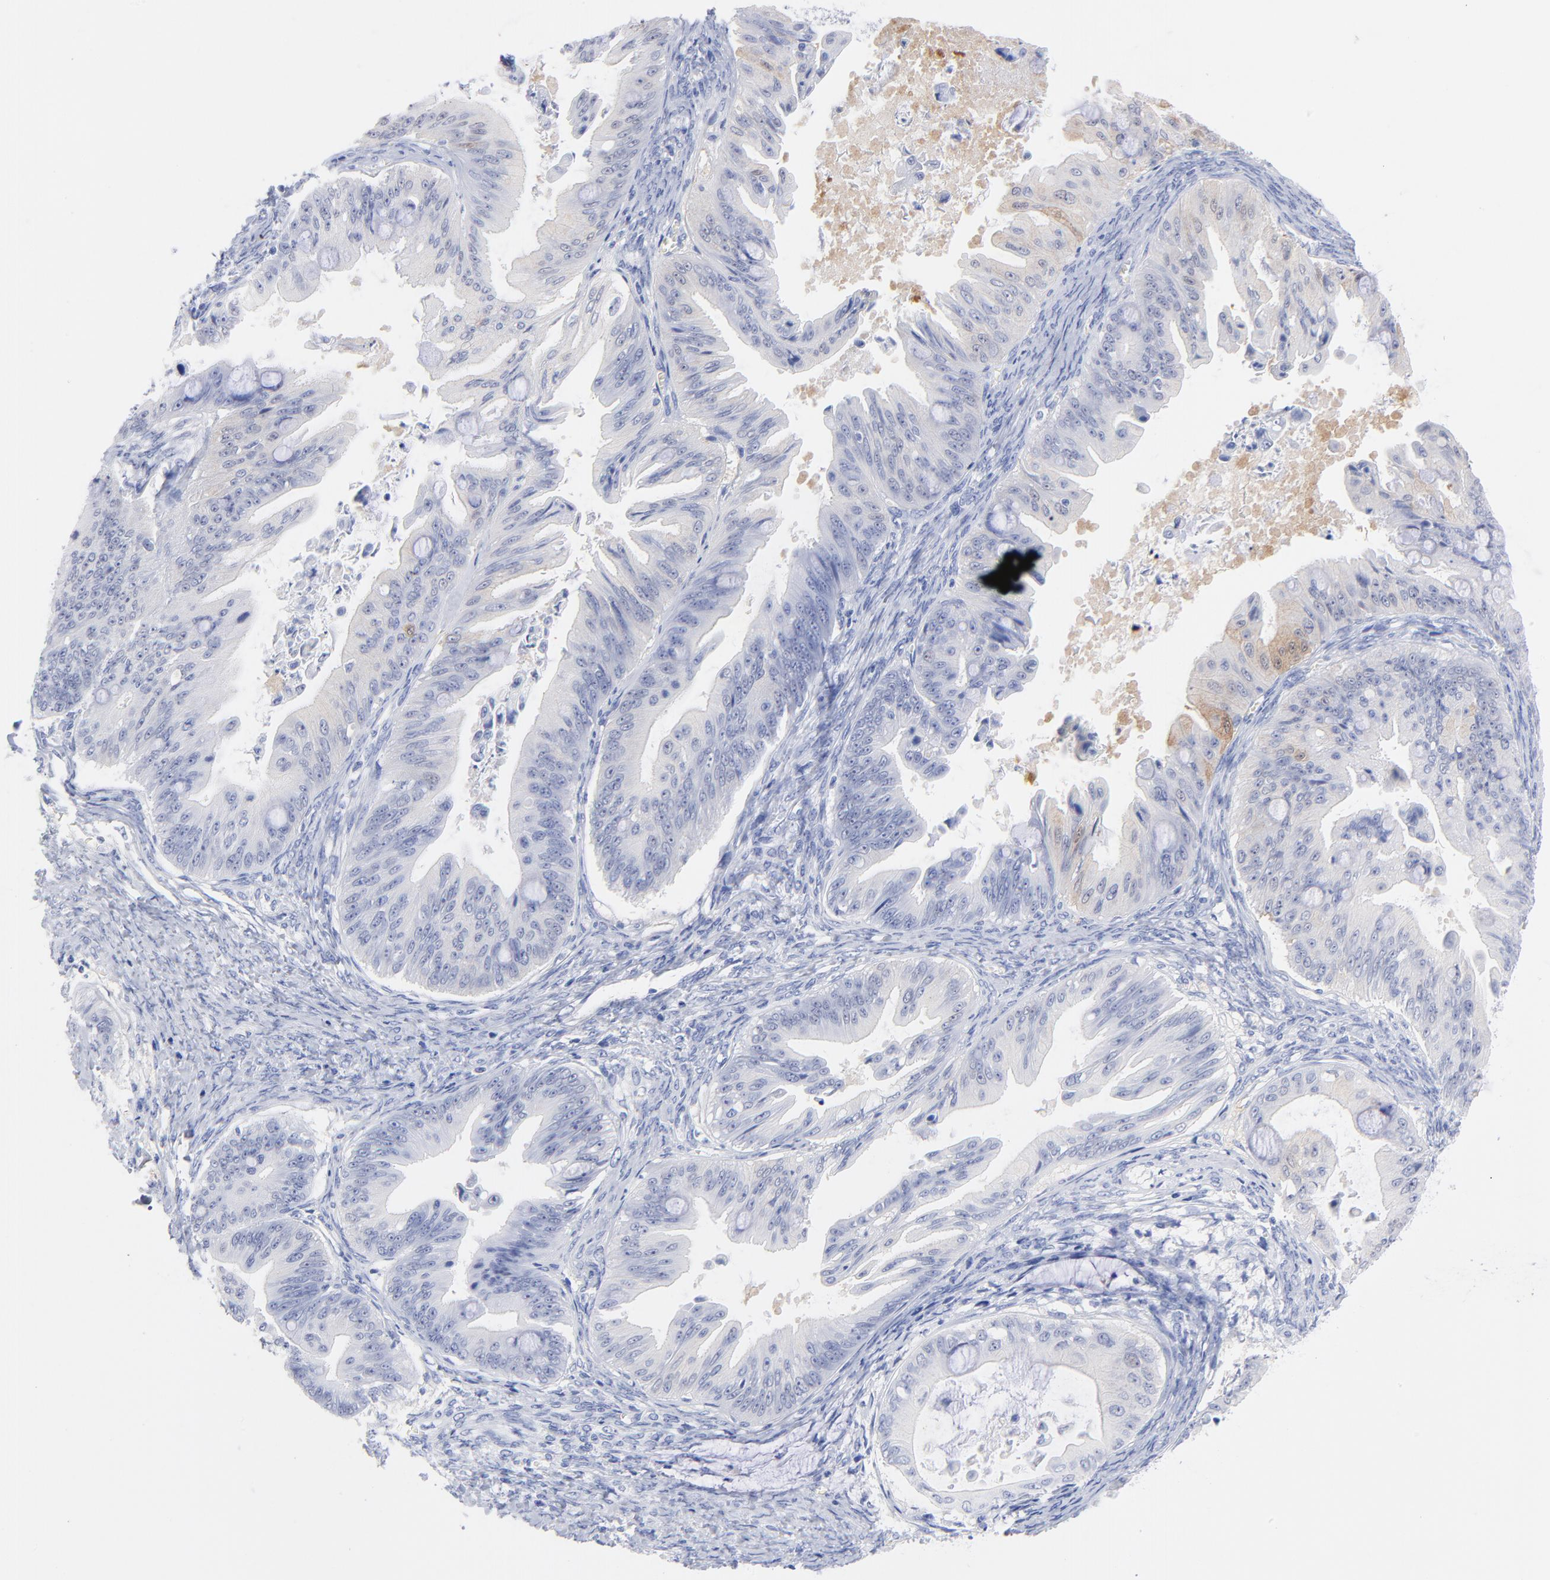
{"staining": {"intensity": "negative", "quantity": "none", "location": "none"}, "tissue": "ovarian cancer", "cell_type": "Tumor cells", "image_type": "cancer", "snomed": [{"axis": "morphology", "description": "Cystadenocarcinoma, mucinous, NOS"}, {"axis": "topography", "description": "Ovary"}], "caption": "DAB immunohistochemical staining of human ovarian mucinous cystadenocarcinoma displays no significant positivity in tumor cells.", "gene": "ACY1", "patient": {"sex": "female", "age": 37}}